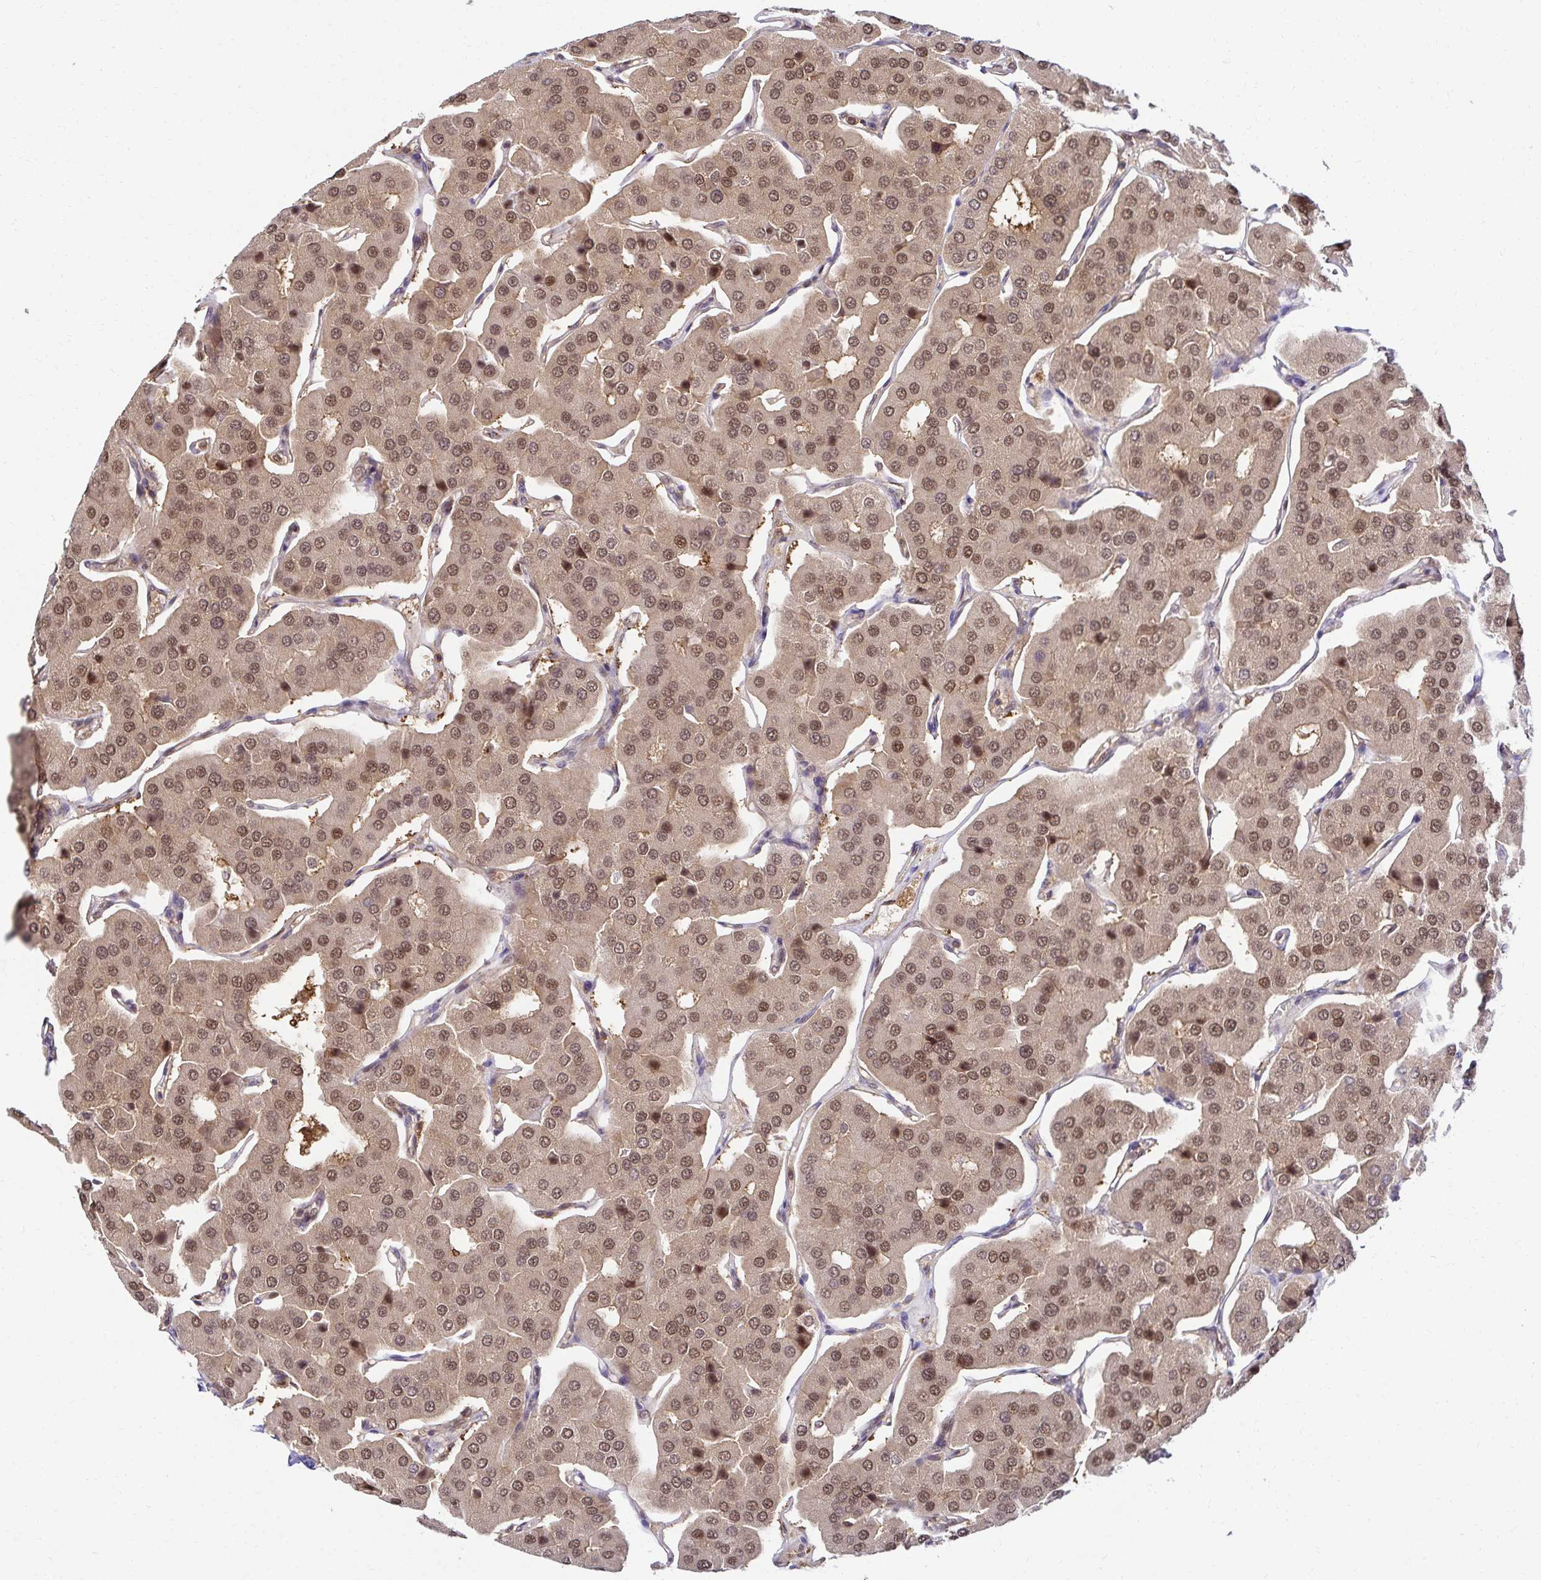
{"staining": {"intensity": "moderate", "quantity": ">75%", "location": "cytoplasmic/membranous,nuclear"}, "tissue": "parathyroid gland", "cell_type": "Glandular cells", "image_type": "normal", "snomed": [{"axis": "morphology", "description": "Normal tissue, NOS"}, {"axis": "morphology", "description": "Adenoma, NOS"}, {"axis": "topography", "description": "Parathyroid gland"}], "caption": "High-power microscopy captured an immunohistochemistry histopathology image of unremarkable parathyroid gland, revealing moderate cytoplasmic/membranous,nuclear expression in about >75% of glandular cells. The staining was performed using DAB (3,3'-diaminobenzidine) to visualize the protein expression in brown, while the nuclei were stained in blue with hematoxylin (Magnification: 20x).", "gene": "PSMA4", "patient": {"sex": "female", "age": 86}}